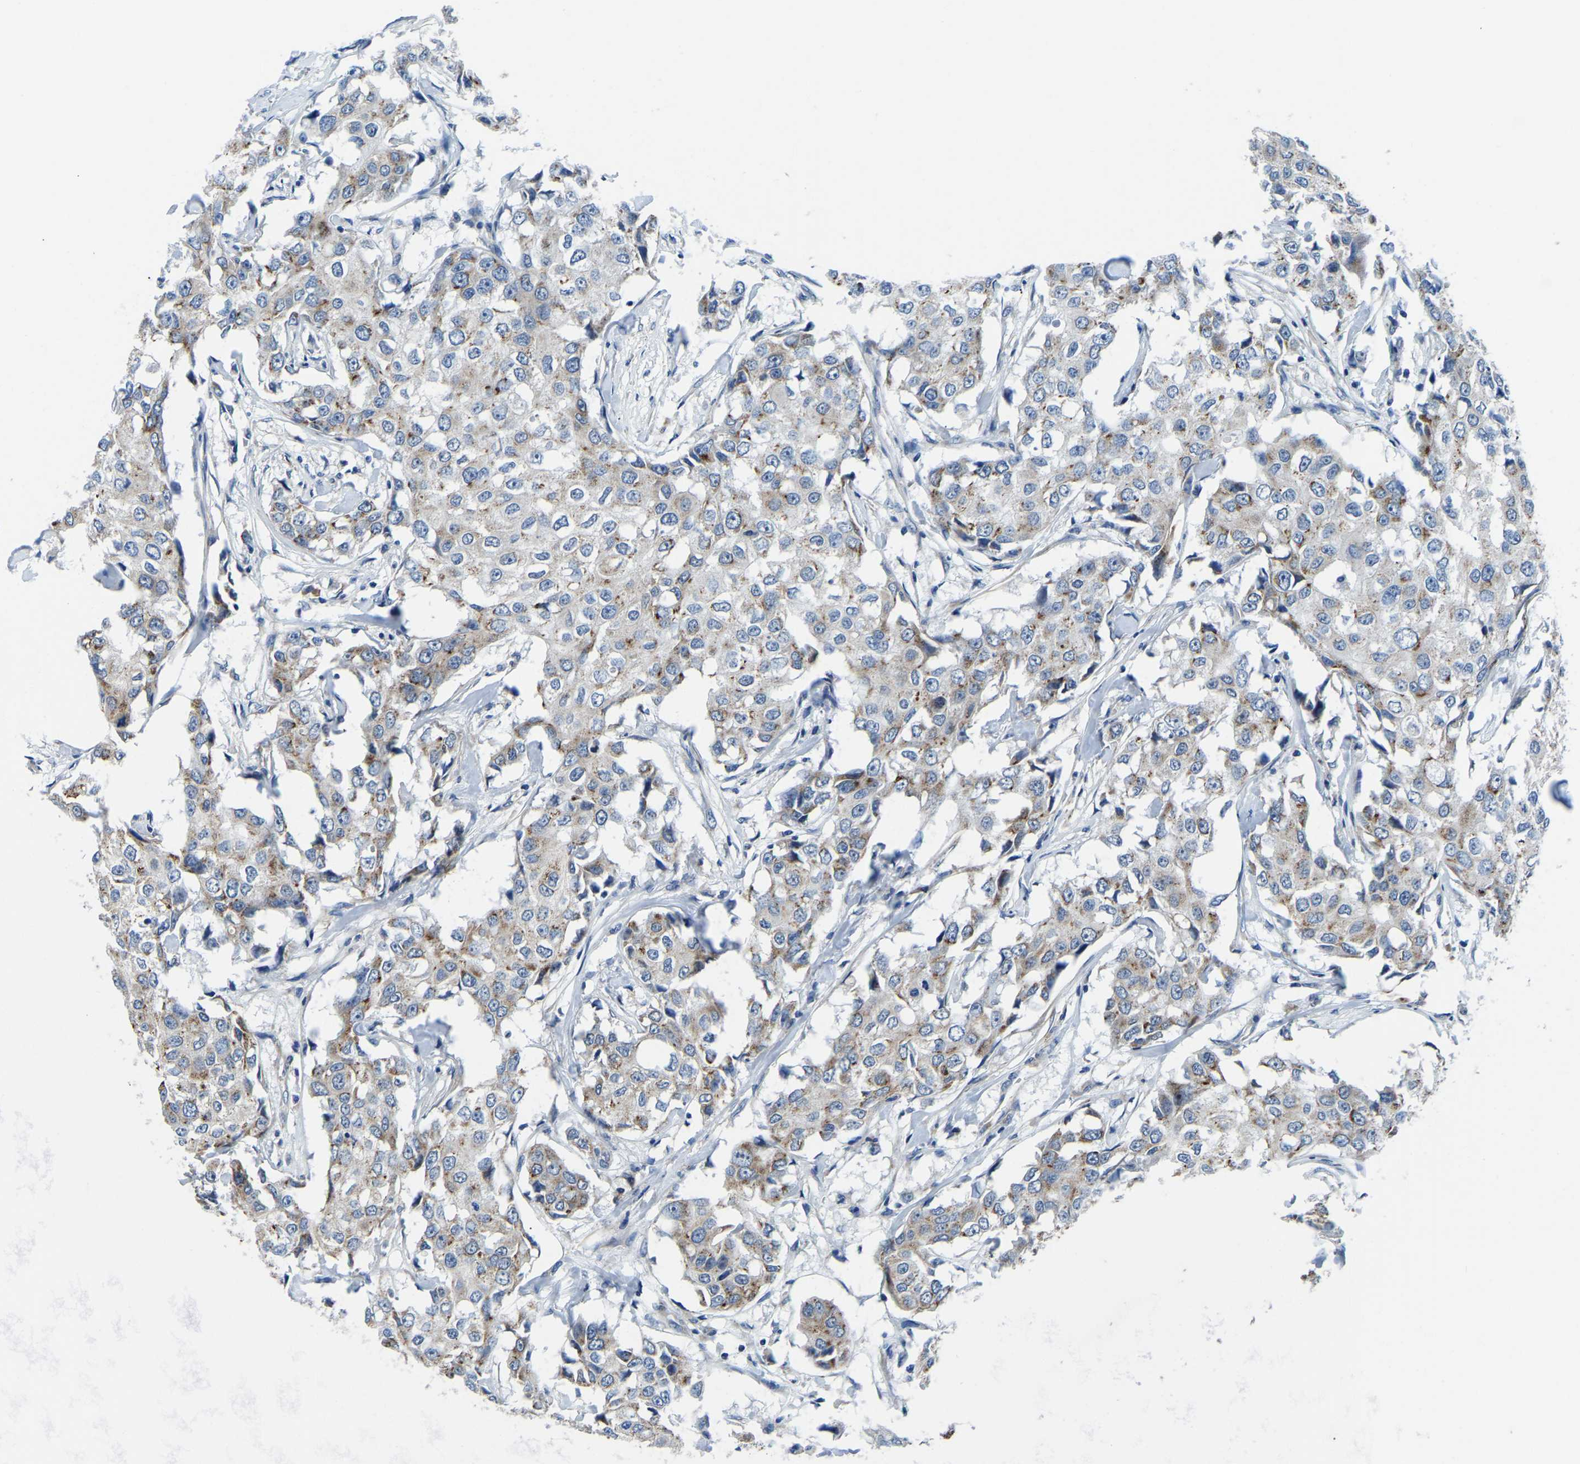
{"staining": {"intensity": "moderate", "quantity": "25%-75%", "location": "cytoplasmic/membranous"}, "tissue": "breast cancer", "cell_type": "Tumor cells", "image_type": "cancer", "snomed": [{"axis": "morphology", "description": "Duct carcinoma"}, {"axis": "topography", "description": "Breast"}], "caption": "Protein analysis of breast invasive ductal carcinoma tissue demonstrates moderate cytoplasmic/membranous staining in about 25%-75% of tumor cells. The protein of interest is stained brown, and the nuclei are stained in blue (DAB IHC with brightfield microscopy, high magnification).", "gene": "LIAS", "patient": {"sex": "female", "age": 27}}